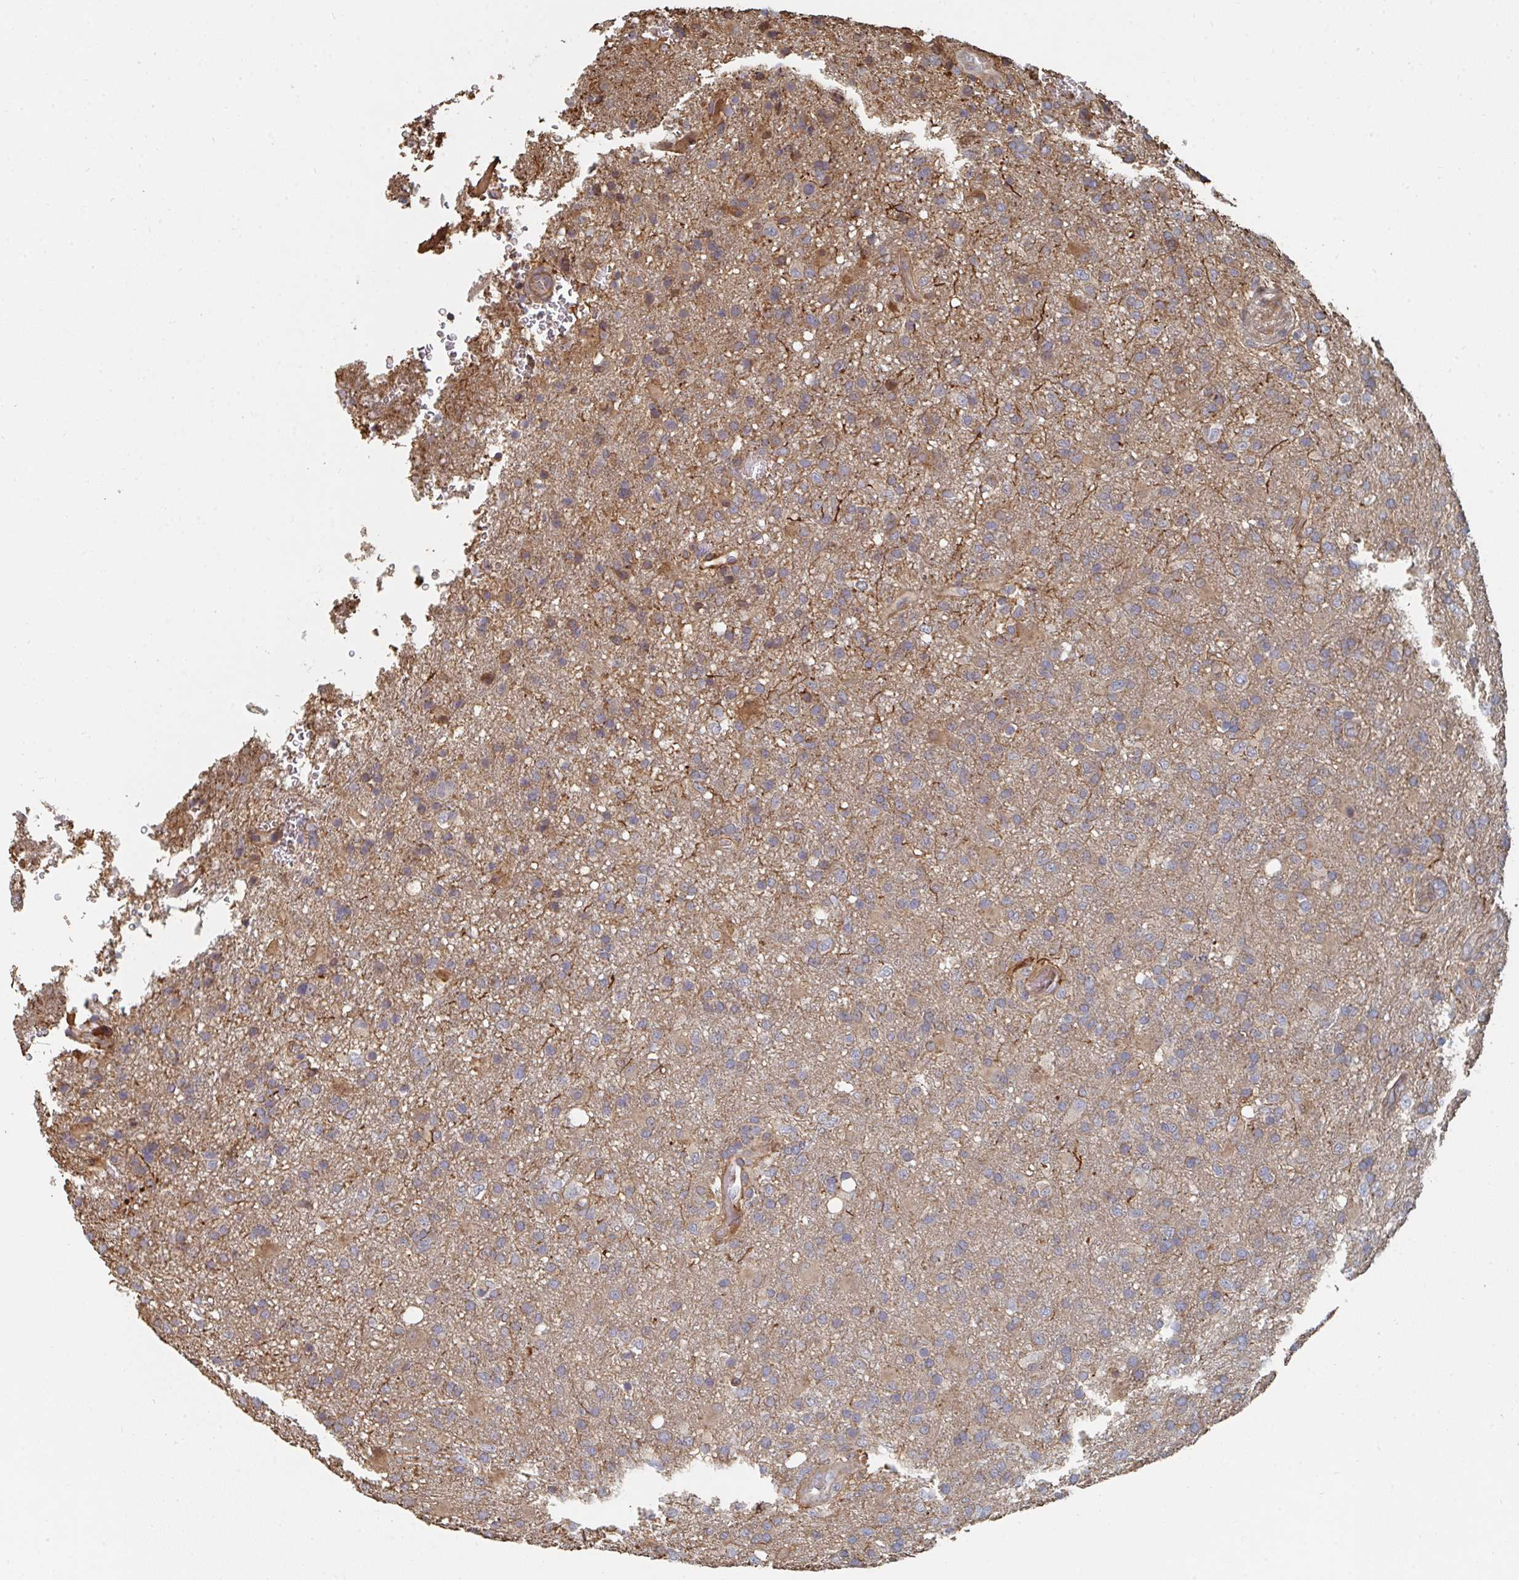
{"staining": {"intensity": "weak", "quantity": ">75%", "location": "cytoplasmic/membranous"}, "tissue": "glioma", "cell_type": "Tumor cells", "image_type": "cancer", "snomed": [{"axis": "morphology", "description": "Glioma, malignant, High grade"}, {"axis": "topography", "description": "Brain"}], "caption": "Human high-grade glioma (malignant) stained with a protein marker demonstrates weak staining in tumor cells.", "gene": "PTEN", "patient": {"sex": "female", "age": 74}}